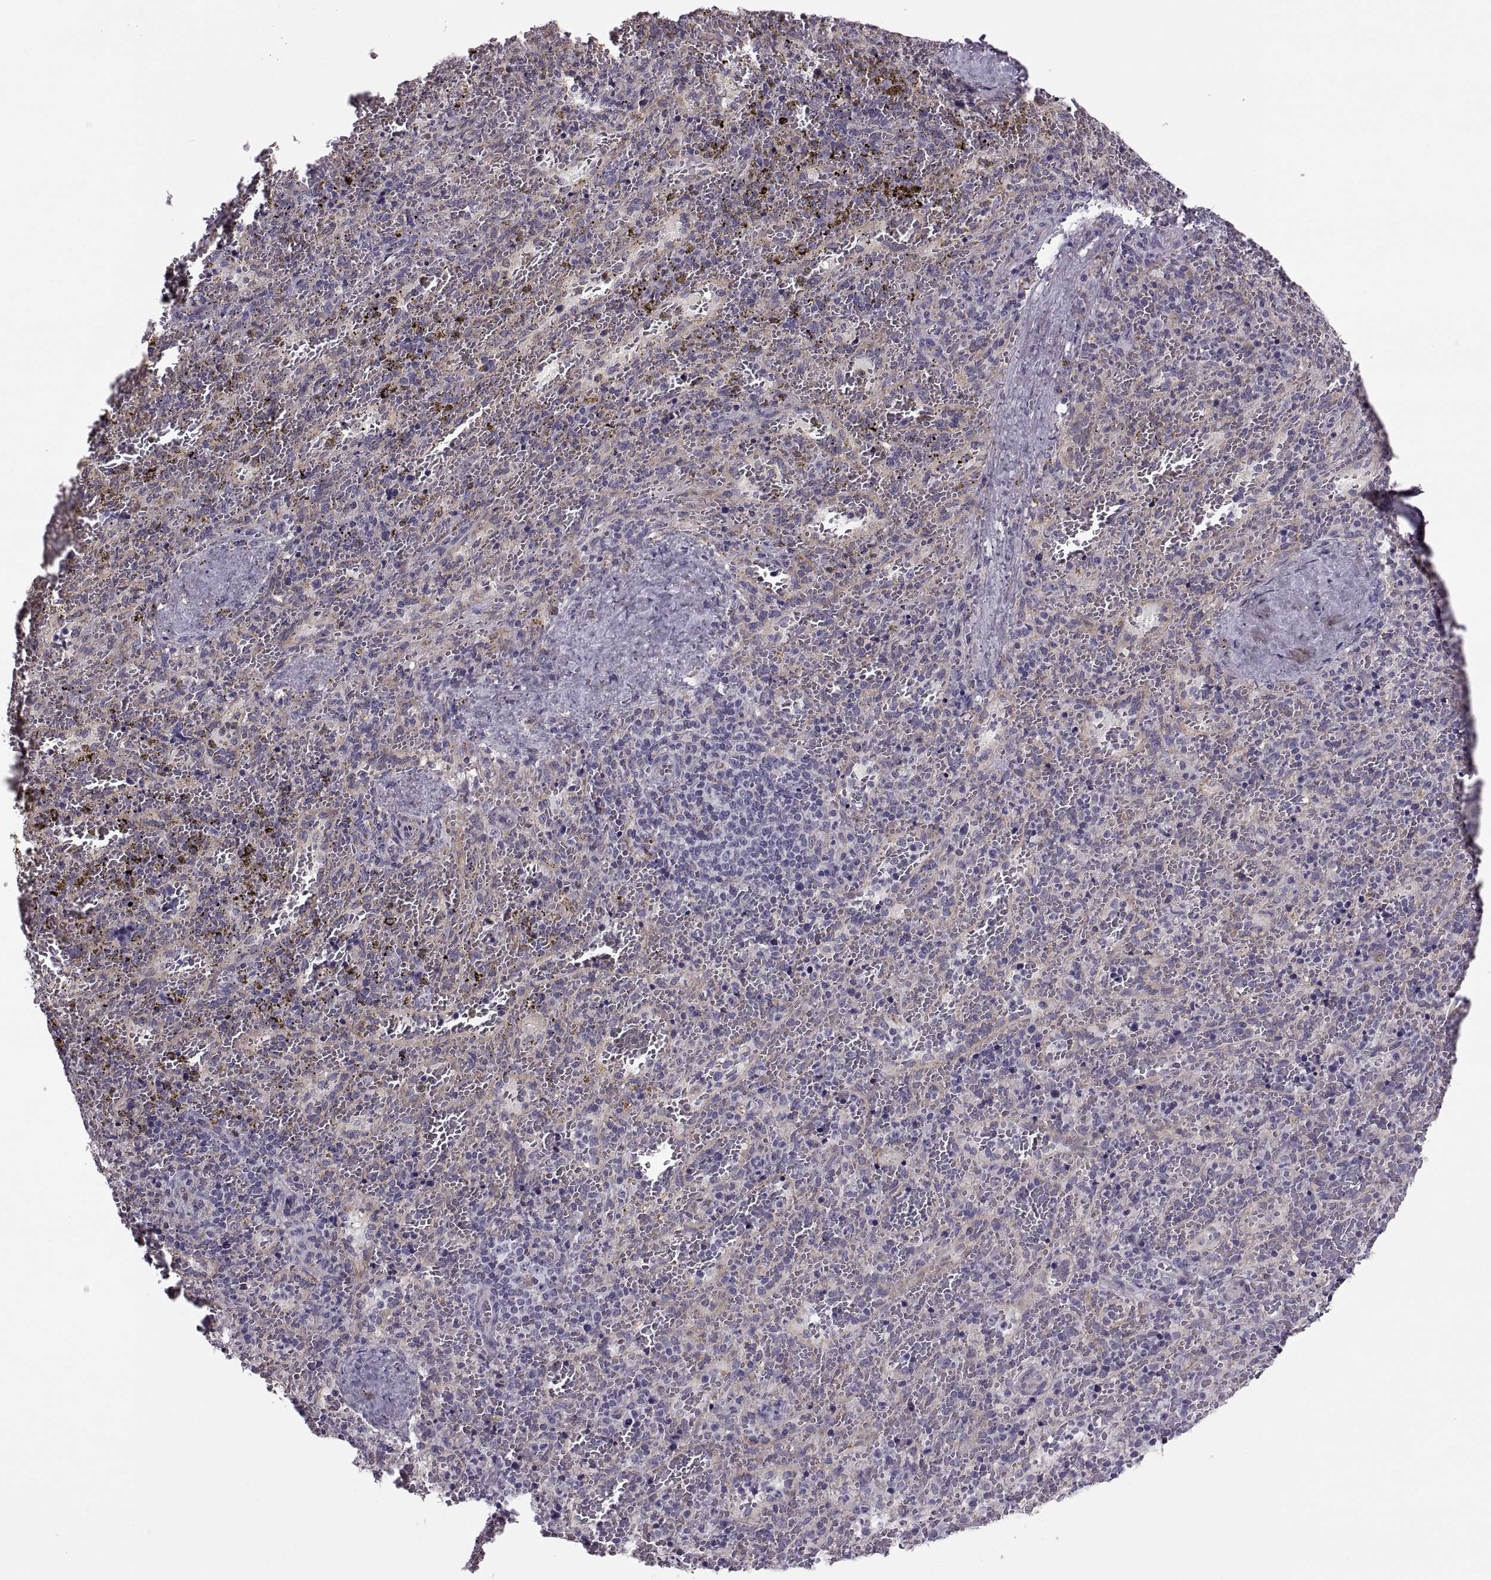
{"staining": {"intensity": "negative", "quantity": "none", "location": "none"}, "tissue": "spleen", "cell_type": "Cells in red pulp", "image_type": "normal", "snomed": [{"axis": "morphology", "description": "Normal tissue, NOS"}, {"axis": "topography", "description": "Spleen"}], "caption": "Immunohistochemistry of unremarkable spleen displays no positivity in cells in red pulp.", "gene": "LETM2", "patient": {"sex": "female", "age": 50}}